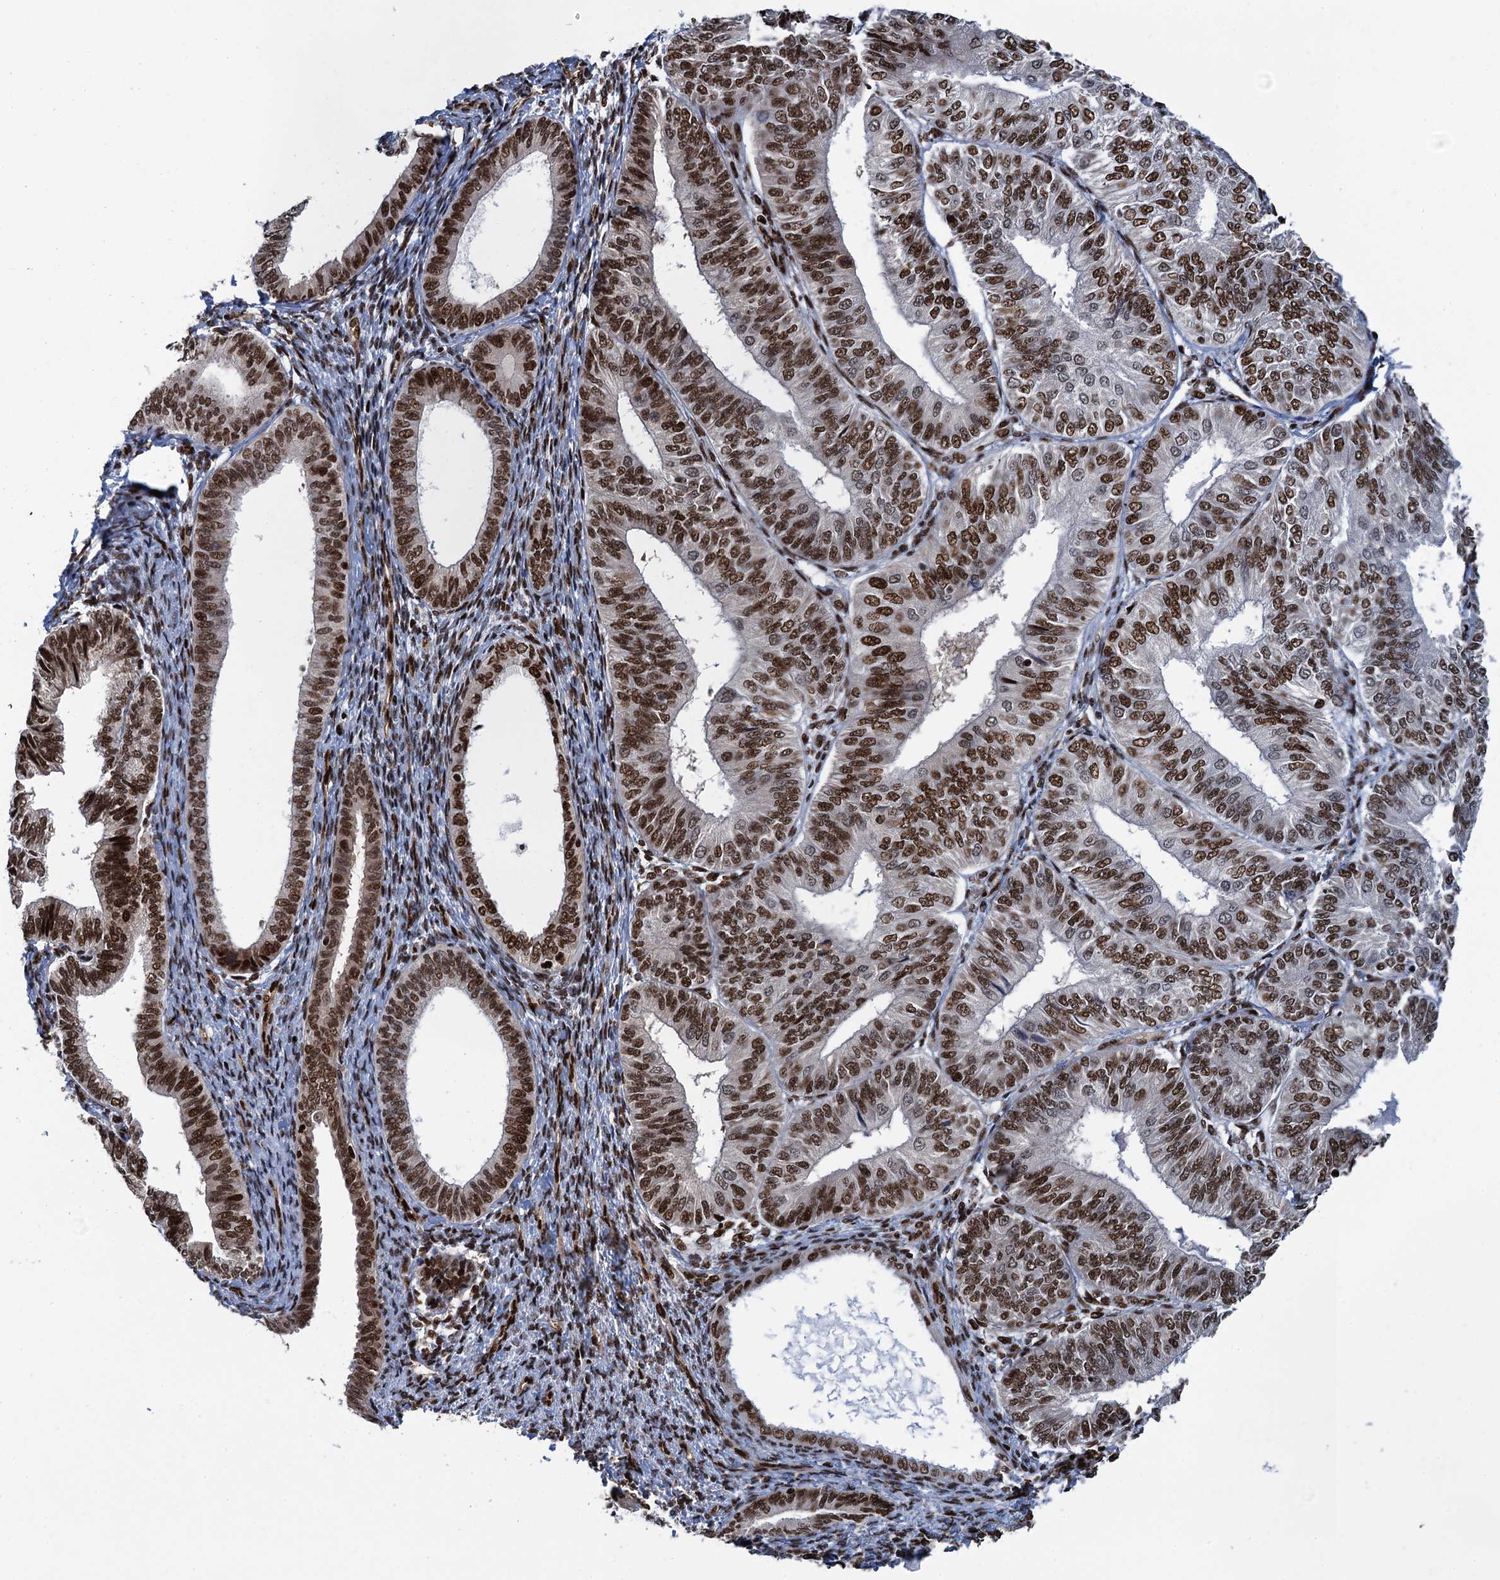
{"staining": {"intensity": "strong", "quantity": ">75%", "location": "nuclear"}, "tissue": "endometrial cancer", "cell_type": "Tumor cells", "image_type": "cancer", "snomed": [{"axis": "morphology", "description": "Adenocarcinoma, NOS"}, {"axis": "topography", "description": "Endometrium"}], "caption": "Human adenocarcinoma (endometrial) stained with a brown dye displays strong nuclear positive expression in about >75% of tumor cells.", "gene": "PPP4R1", "patient": {"sex": "female", "age": 58}}